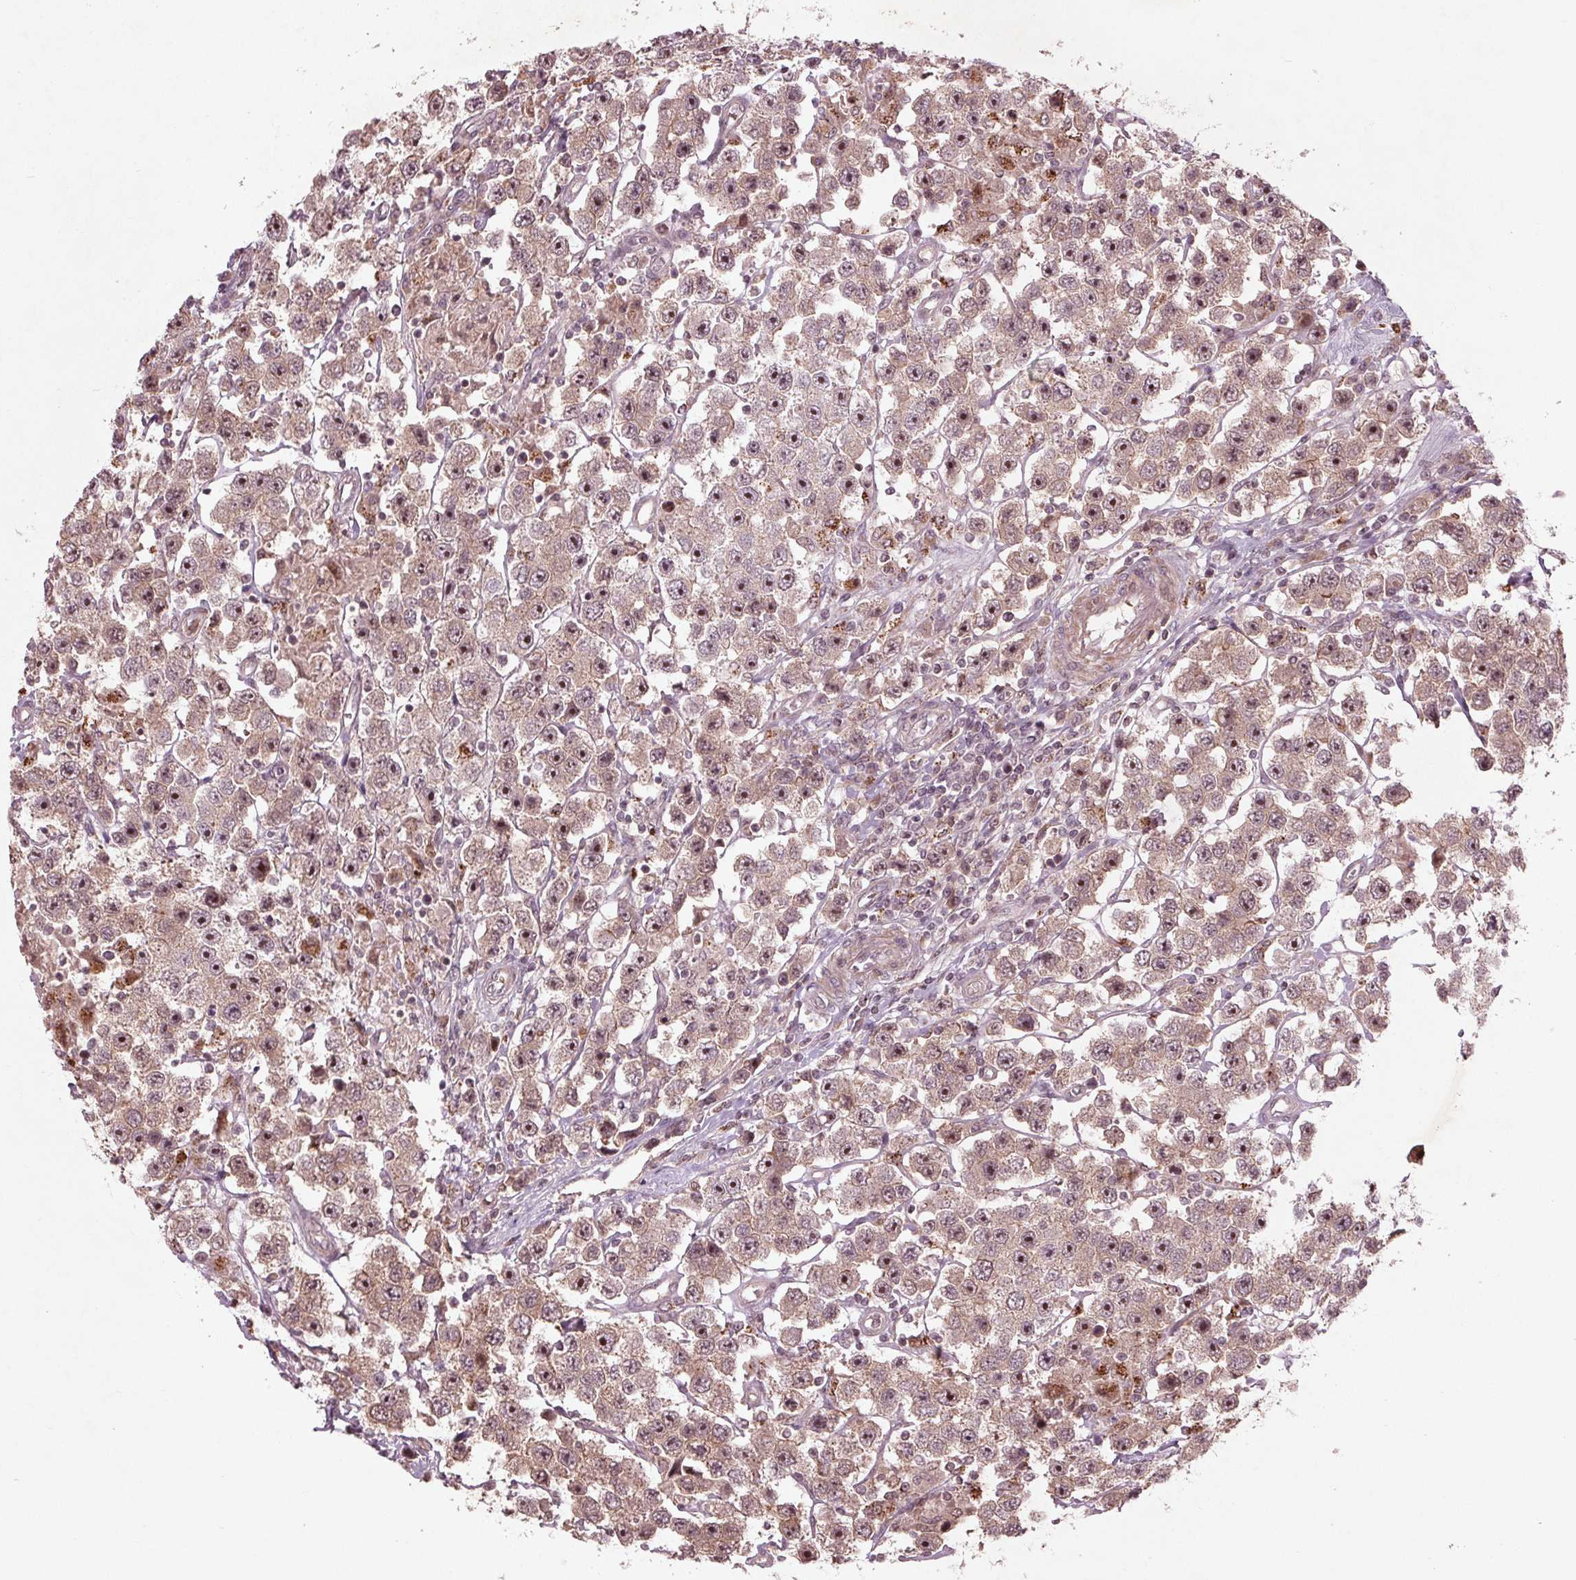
{"staining": {"intensity": "weak", "quantity": ">75%", "location": "cytoplasmic/membranous,nuclear"}, "tissue": "testis cancer", "cell_type": "Tumor cells", "image_type": "cancer", "snomed": [{"axis": "morphology", "description": "Seminoma, NOS"}, {"axis": "topography", "description": "Testis"}], "caption": "A brown stain highlights weak cytoplasmic/membranous and nuclear expression of a protein in human seminoma (testis) tumor cells. (Stains: DAB in brown, nuclei in blue, Microscopy: brightfield microscopy at high magnification).", "gene": "CDKL4", "patient": {"sex": "male", "age": 45}}